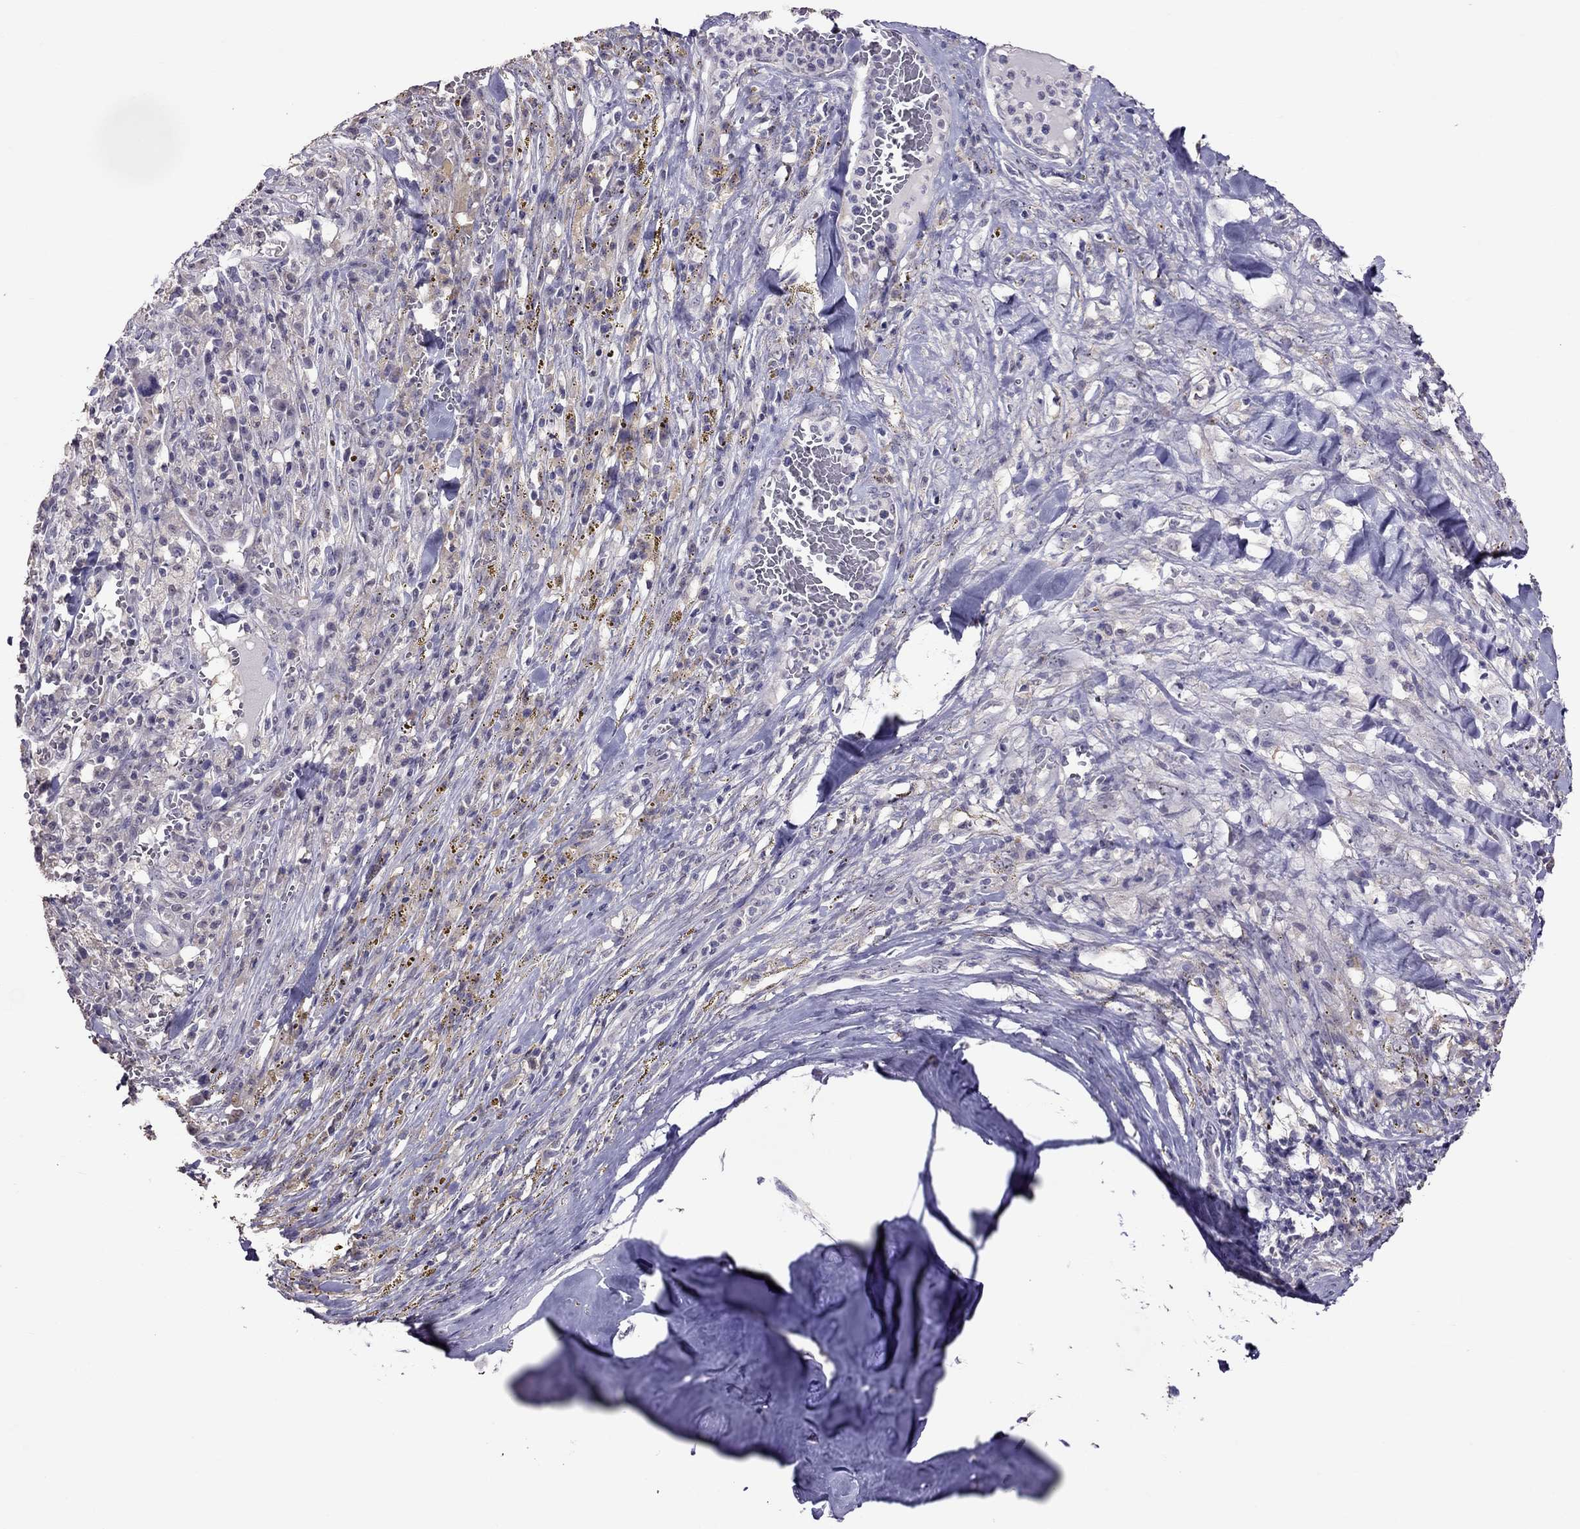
{"staining": {"intensity": "negative", "quantity": "none", "location": "none"}, "tissue": "melanoma", "cell_type": "Tumor cells", "image_type": "cancer", "snomed": [{"axis": "morphology", "description": "Malignant melanoma, NOS"}, {"axis": "topography", "description": "Skin"}], "caption": "Melanoma was stained to show a protein in brown. There is no significant staining in tumor cells.", "gene": "LRRC46", "patient": {"sex": "female", "age": 91}}